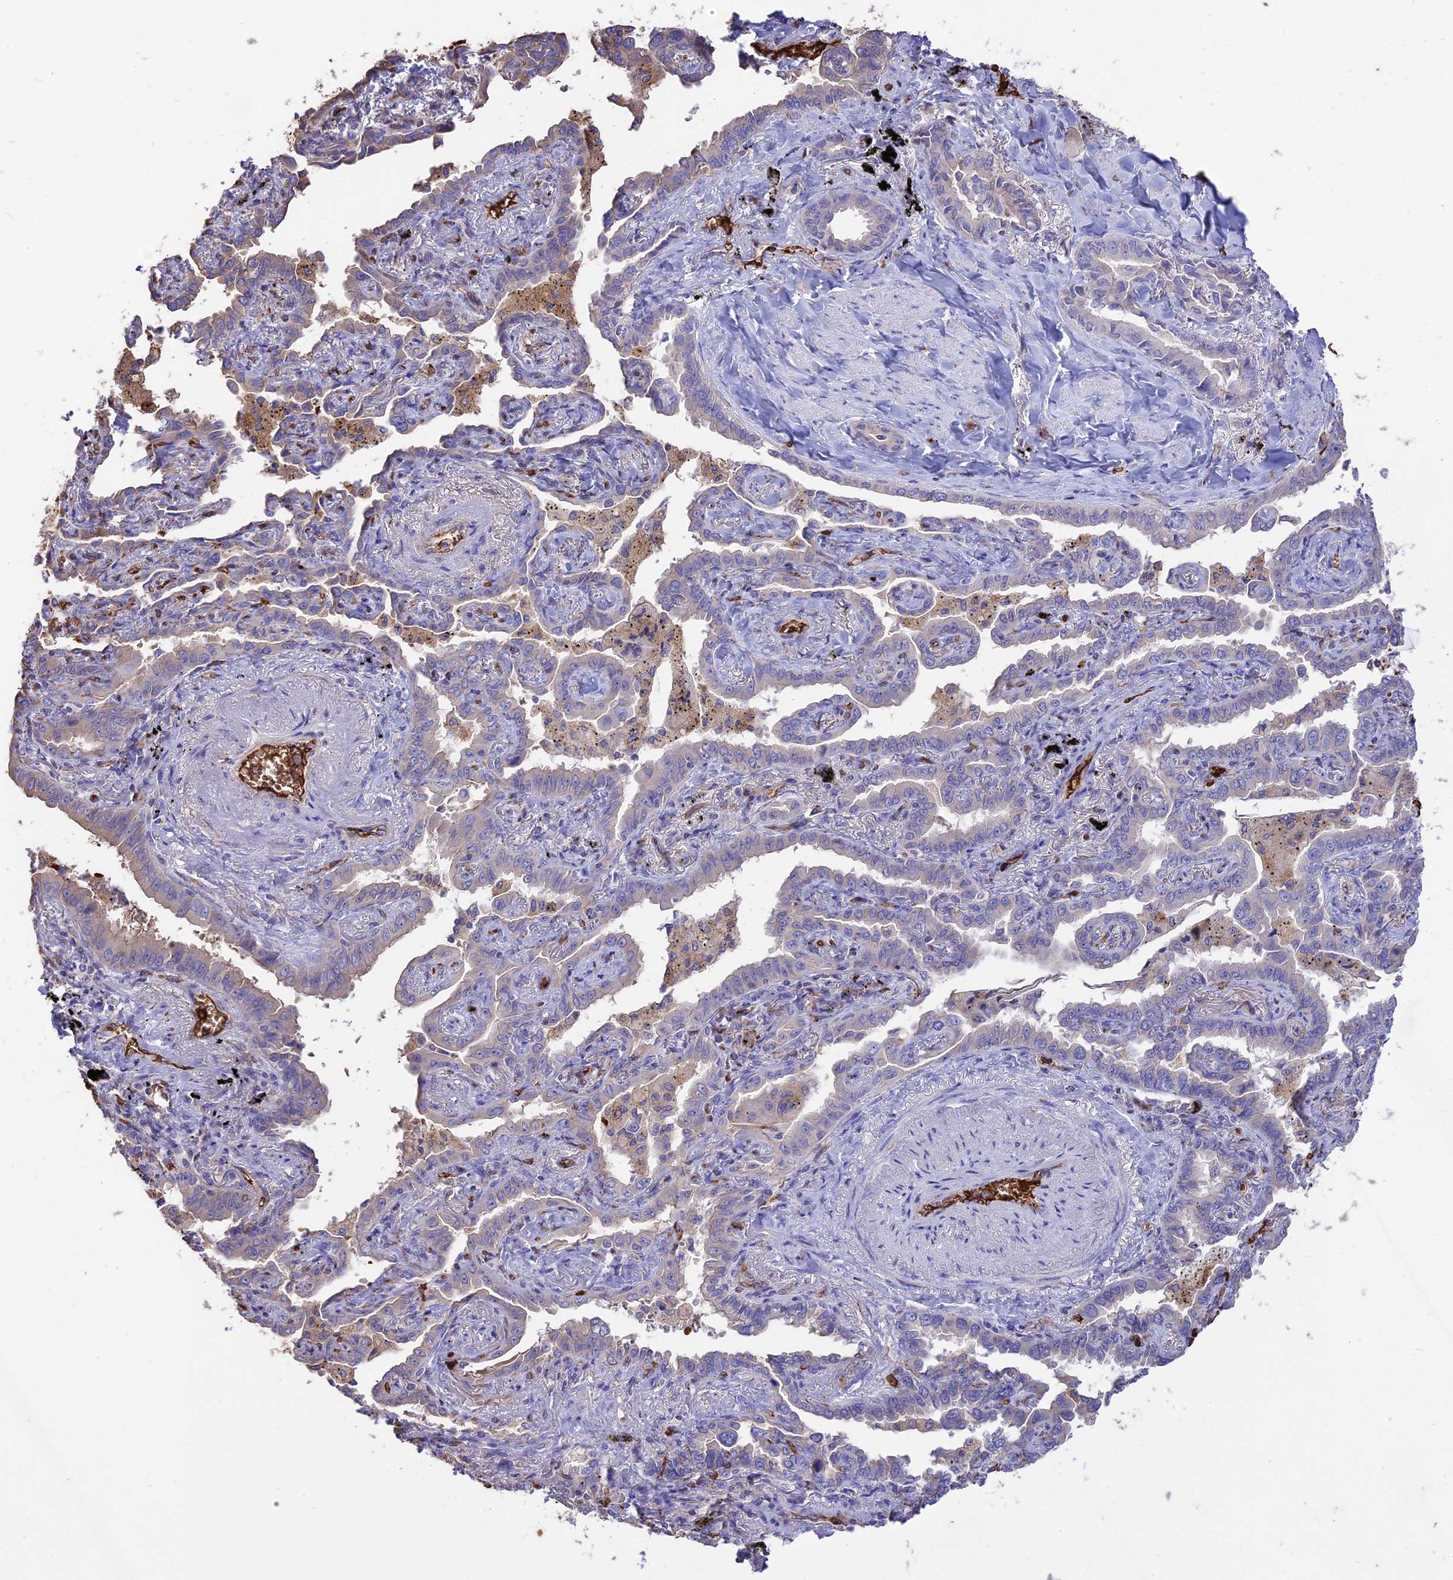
{"staining": {"intensity": "weak", "quantity": "<25%", "location": "cytoplasmic/membranous"}, "tissue": "lung cancer", "cell_type": "Tumor cells", "image_type": "cancer", "snomed": [{"axis": "morphology", "description": "Adenocarcinoma, NOS"}, {"axis": "topography", "description": "Lung"}], "caption": "This is an immunohistochemistry image of lung cancer (adenocarcinoma). There is no expression in tumor cells.", "gene": "TTC4", "patient": {"sex": "male", "age": 67}}